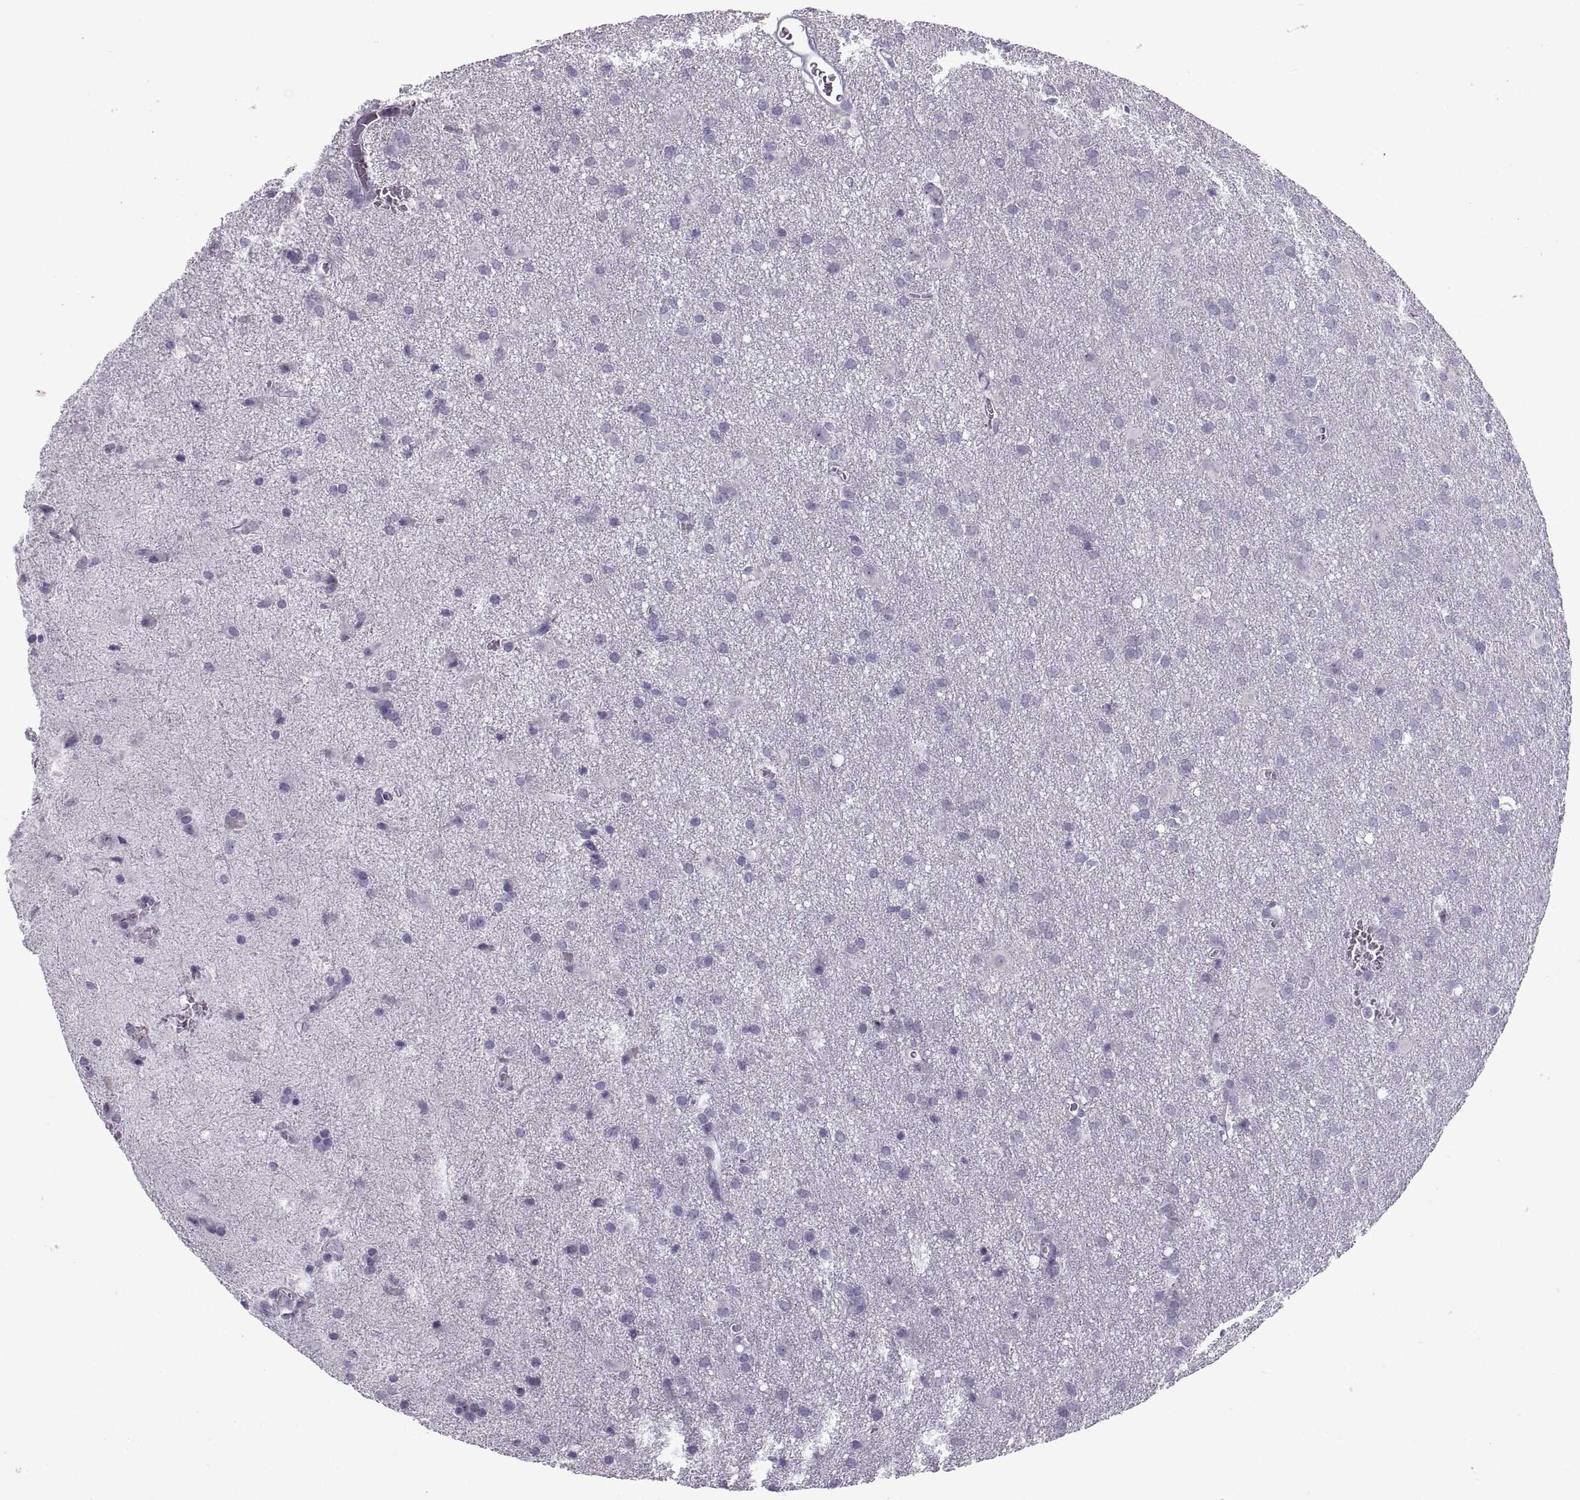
{"staining": {"intensity": "negative", "quantity": "none", "location": "none"}, "tissue": "glioma", "cell_type": "Tumor cells", "image_type": "cancer", "snomed": [{"axis": "morphology", "description": "Glioma, malignant, Low grade"}, {"axis": "topography", "description": "Brain"}], "caption": "Immunohistochemistry of human low-grade glioma (malignant) demonstrates no positivity in tumor cells.", "gene": "RLBP1", "patient": {"sex": "male", "age": 58}}